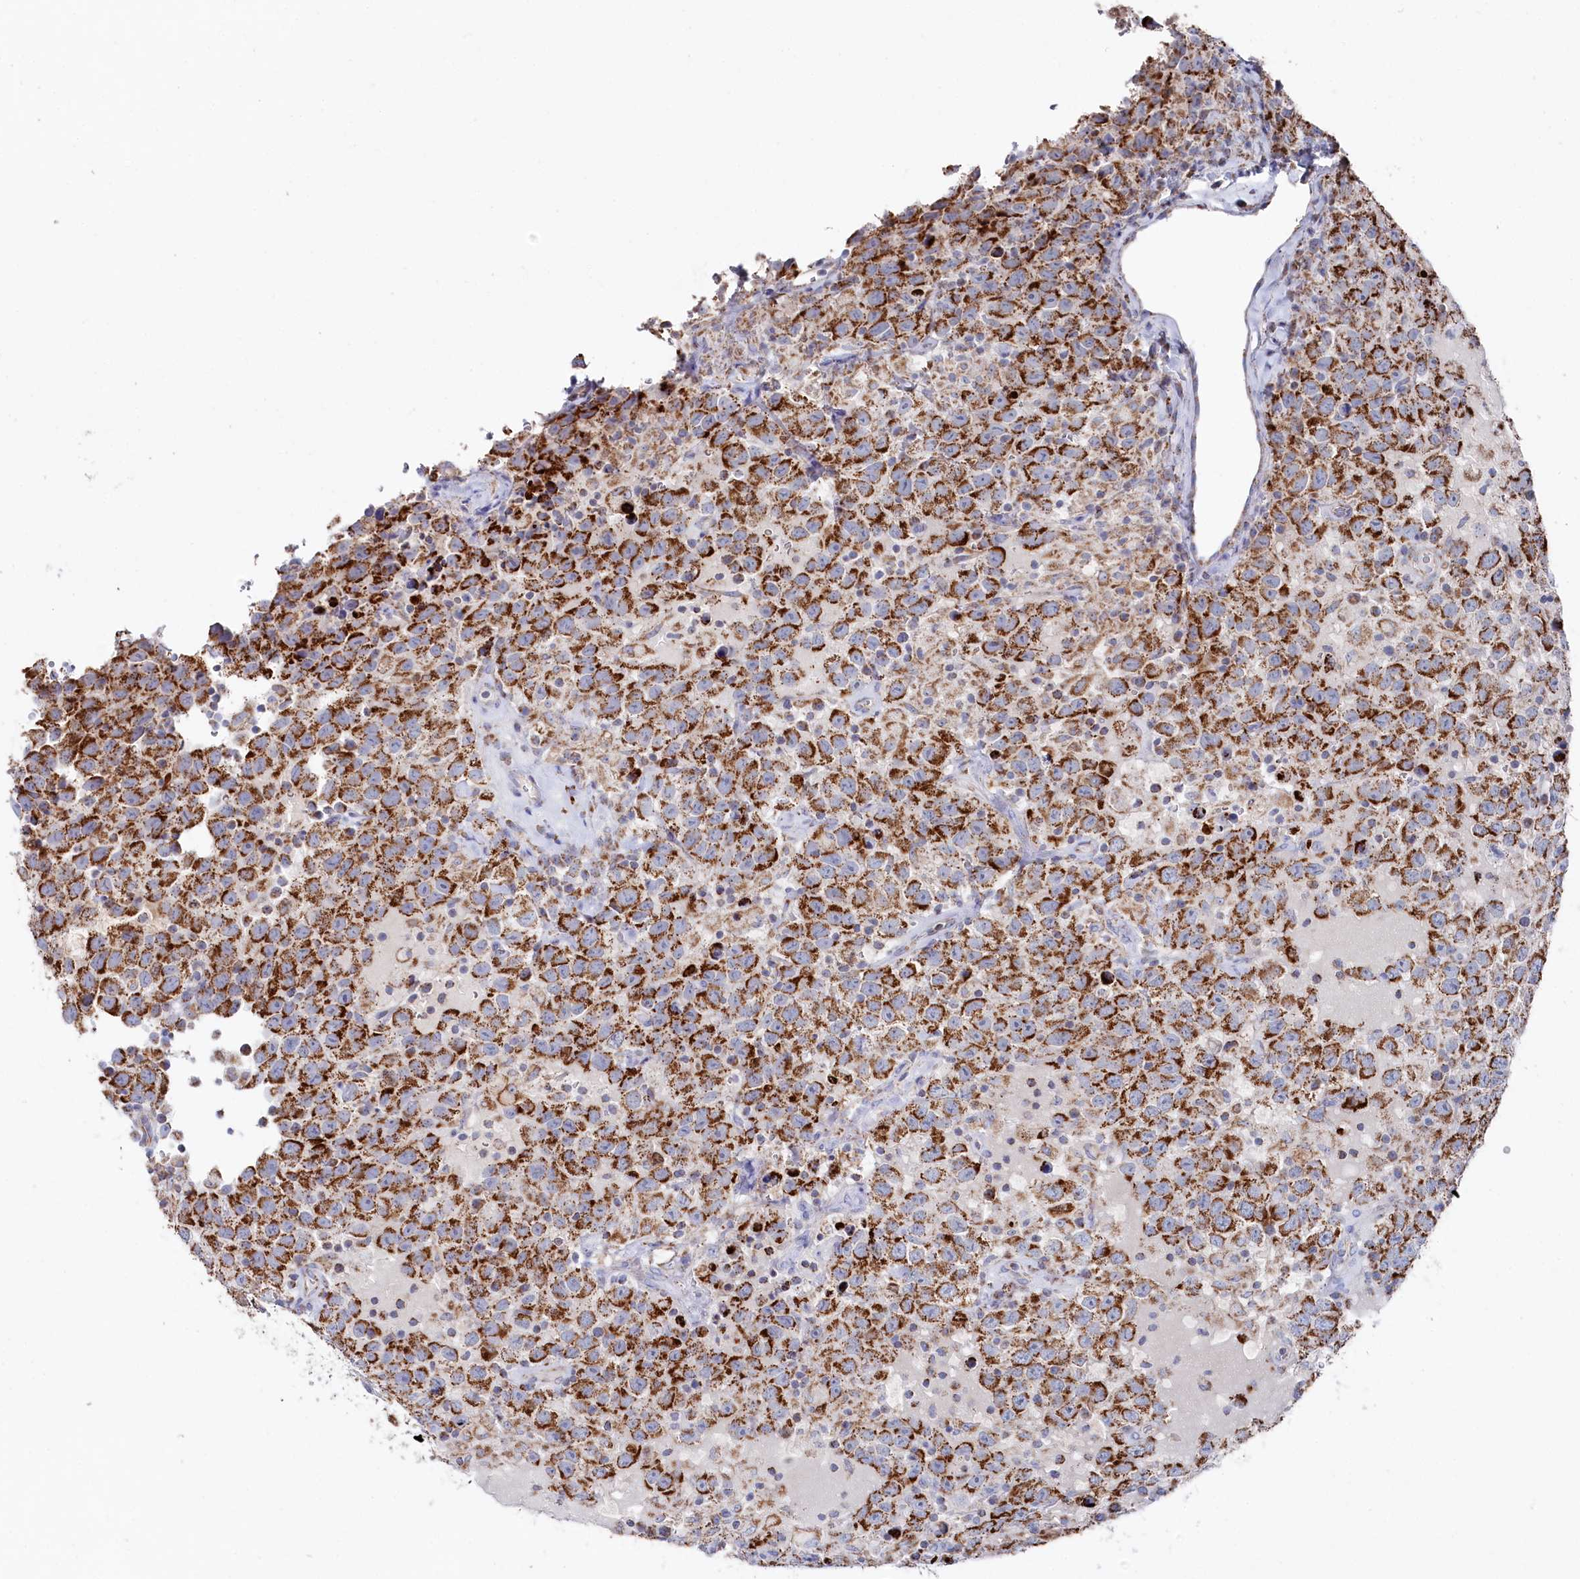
{"staining": {"intensity": "strong", "quantity": ">75%", "location": "cytoplasmic/membranous"}, "tissue": "testis cancer", "cell_type": "Tumor cells", "image_type": "cancer", "snomed": [{"axis": "morphology", "description": "Seminoma, NOS"}, {"axis": "topography", "description": "Testis"}], "caption": "Protein staining of testis cancer (seminoma) tissue demonstrates strong cytoplasmic/membranous expression in approximately >75% of tumor cells. The staining is performed using DAB brown chromogen to label protein expression. The nuclei are counter-stained blue using hematoxylin.", "gene": "GLS2", "patient": {"sex": "male", "age": 41}}